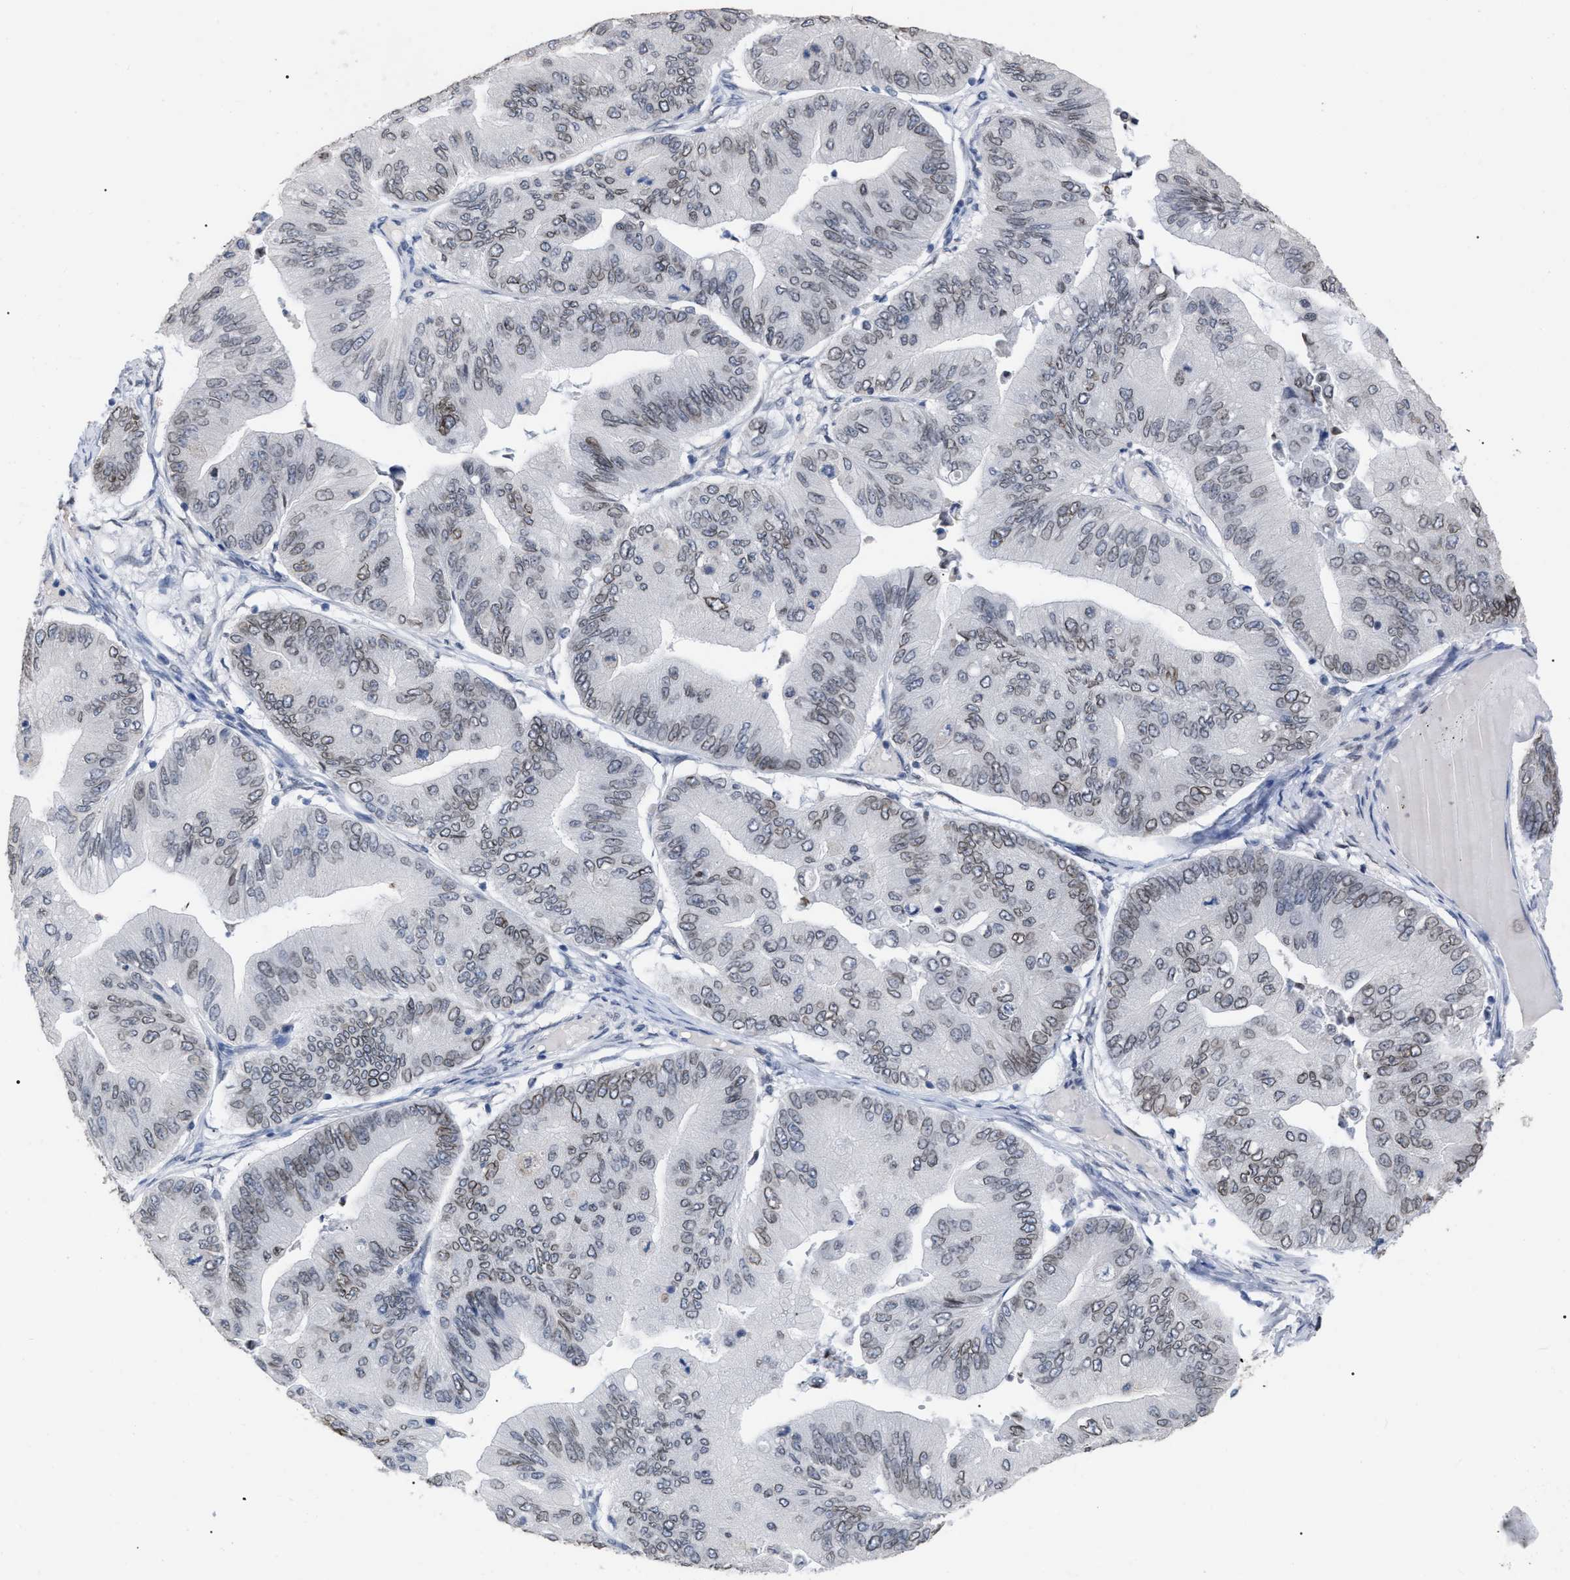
{"staining": {"intensity": "weak", "quantity": "25%-75%", "location": "cytoplasmic/membranous,nuclear"}, "tissue": "ovarian cancer", "cell_type": "Tumor cells", "image_type": "cancer", "snomed": [{"axis": "morphology", "description": "Cystadenocarcinoma, mucinous, NOS"}, {"axis": "topography", "description": "Ovary"}], "caption": "Immunohistochemistry (IHC) staining of mucinous cystadenocarcinoma (ovarian), which demonstrates low levels of weak cytoplasmic/membranous and nuclear expression in about 25%-75% of tumor cells indicating weak cytoplasmic/membranous and nuclear protein expression. The staining was performed using DAB (3,3'-diaminobenzidine) (brown) for protein detection and nuclei were counterstained in hematoxylin (blue).", "gene": "TPR", "patient": {"sex": "female", "age": 61}}